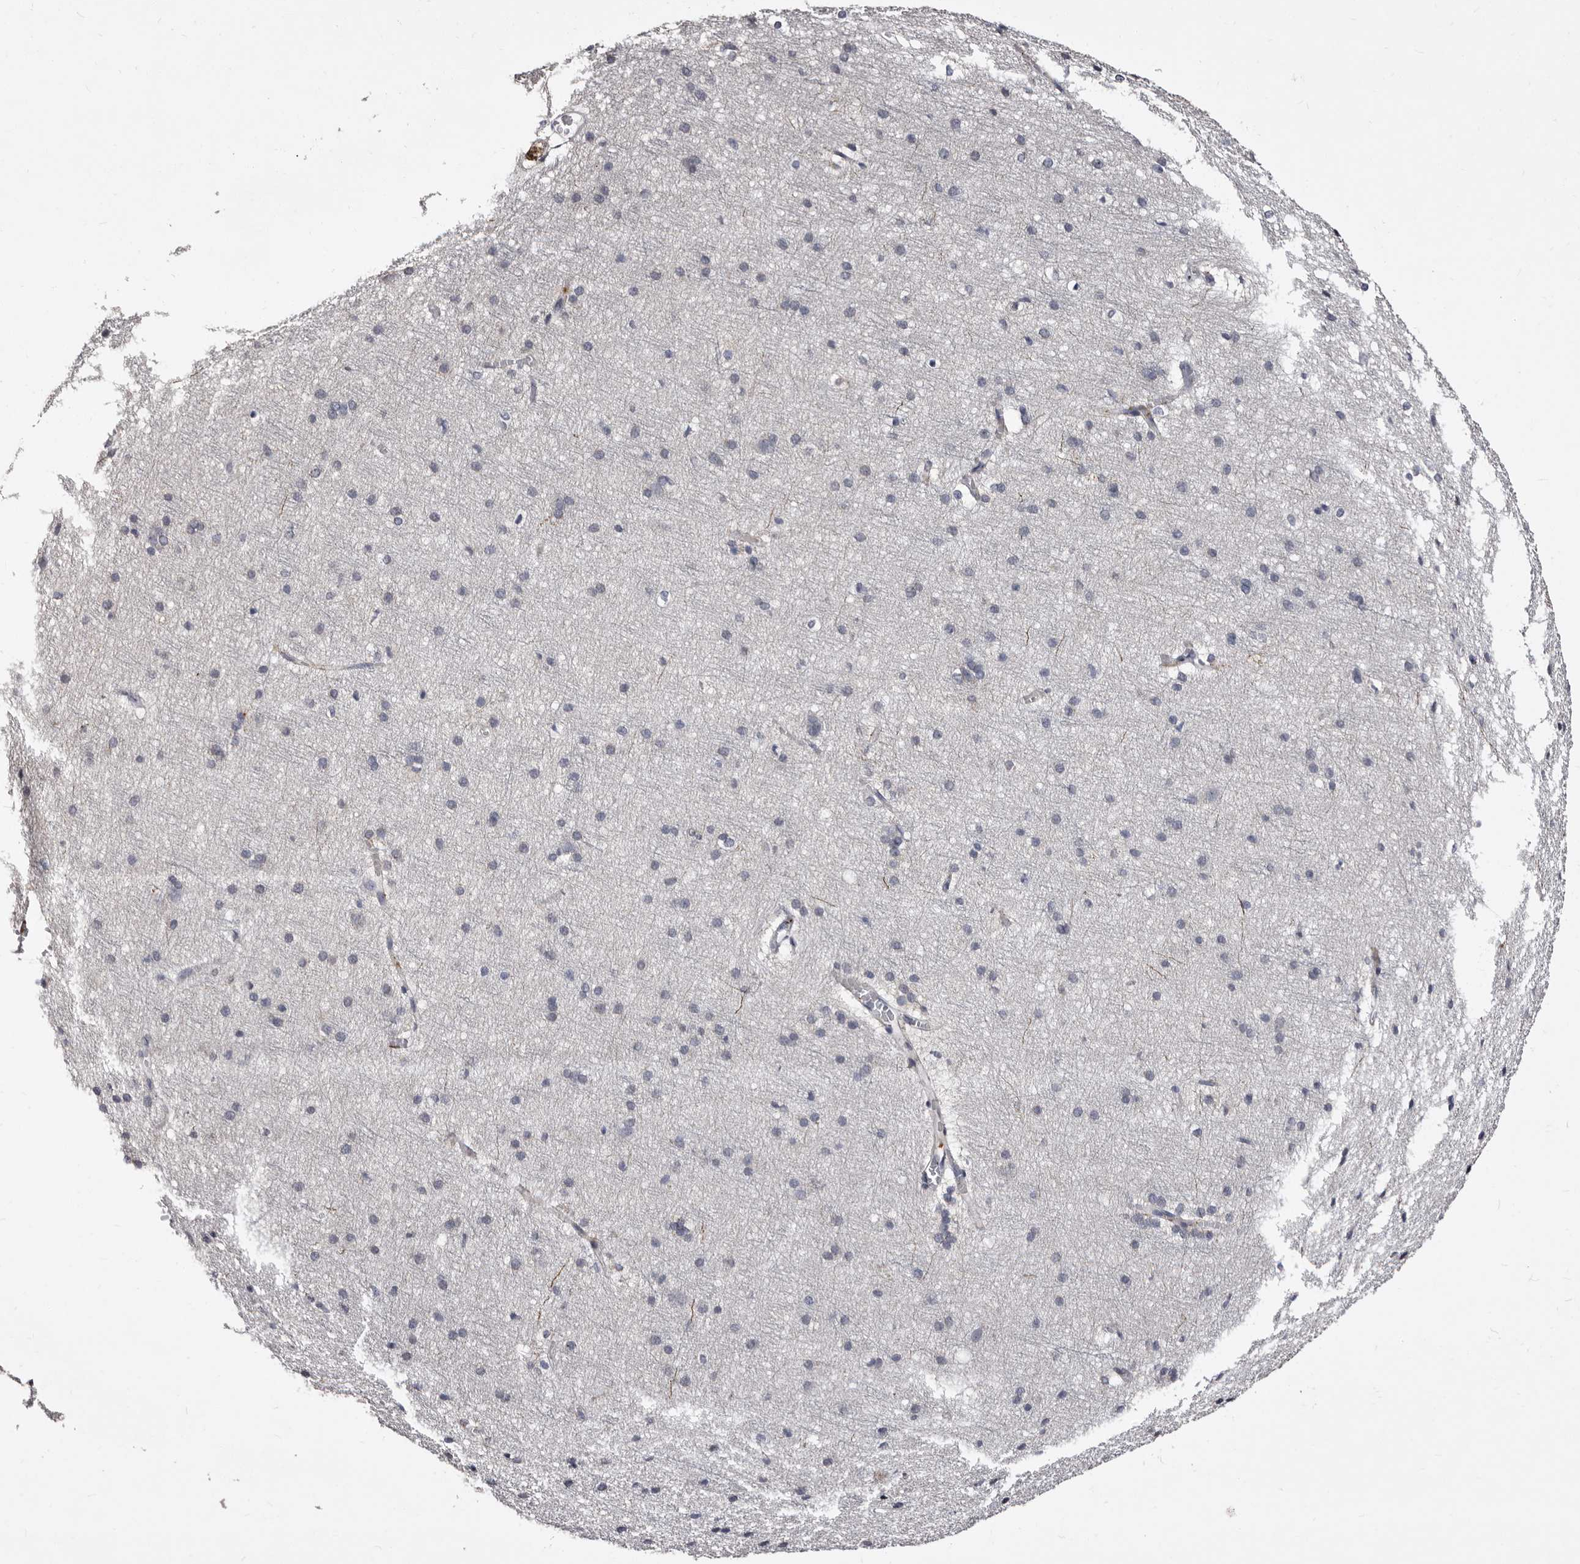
{"staining": {"intensity": "negative", "quantity": "none", "location": "none"}, "tissue": "cerebral cortex", "cell_type": "Endothelial cells", "image_type": "normal", "snomed": [{"axis": "morphology", "description": "Normal tissue, NOS"}, {"axis": "topography", "description": "Cerebral cortex"}], "caption": "Protein analysis of normal cerebral cortex reveals no significant expression in endothelial cells. (DAB immunohistochemistry visualized using brightfield microscopy, high magnification).", "gene": "AUNIP", "patient": {"sex": "male", "age": 54}}